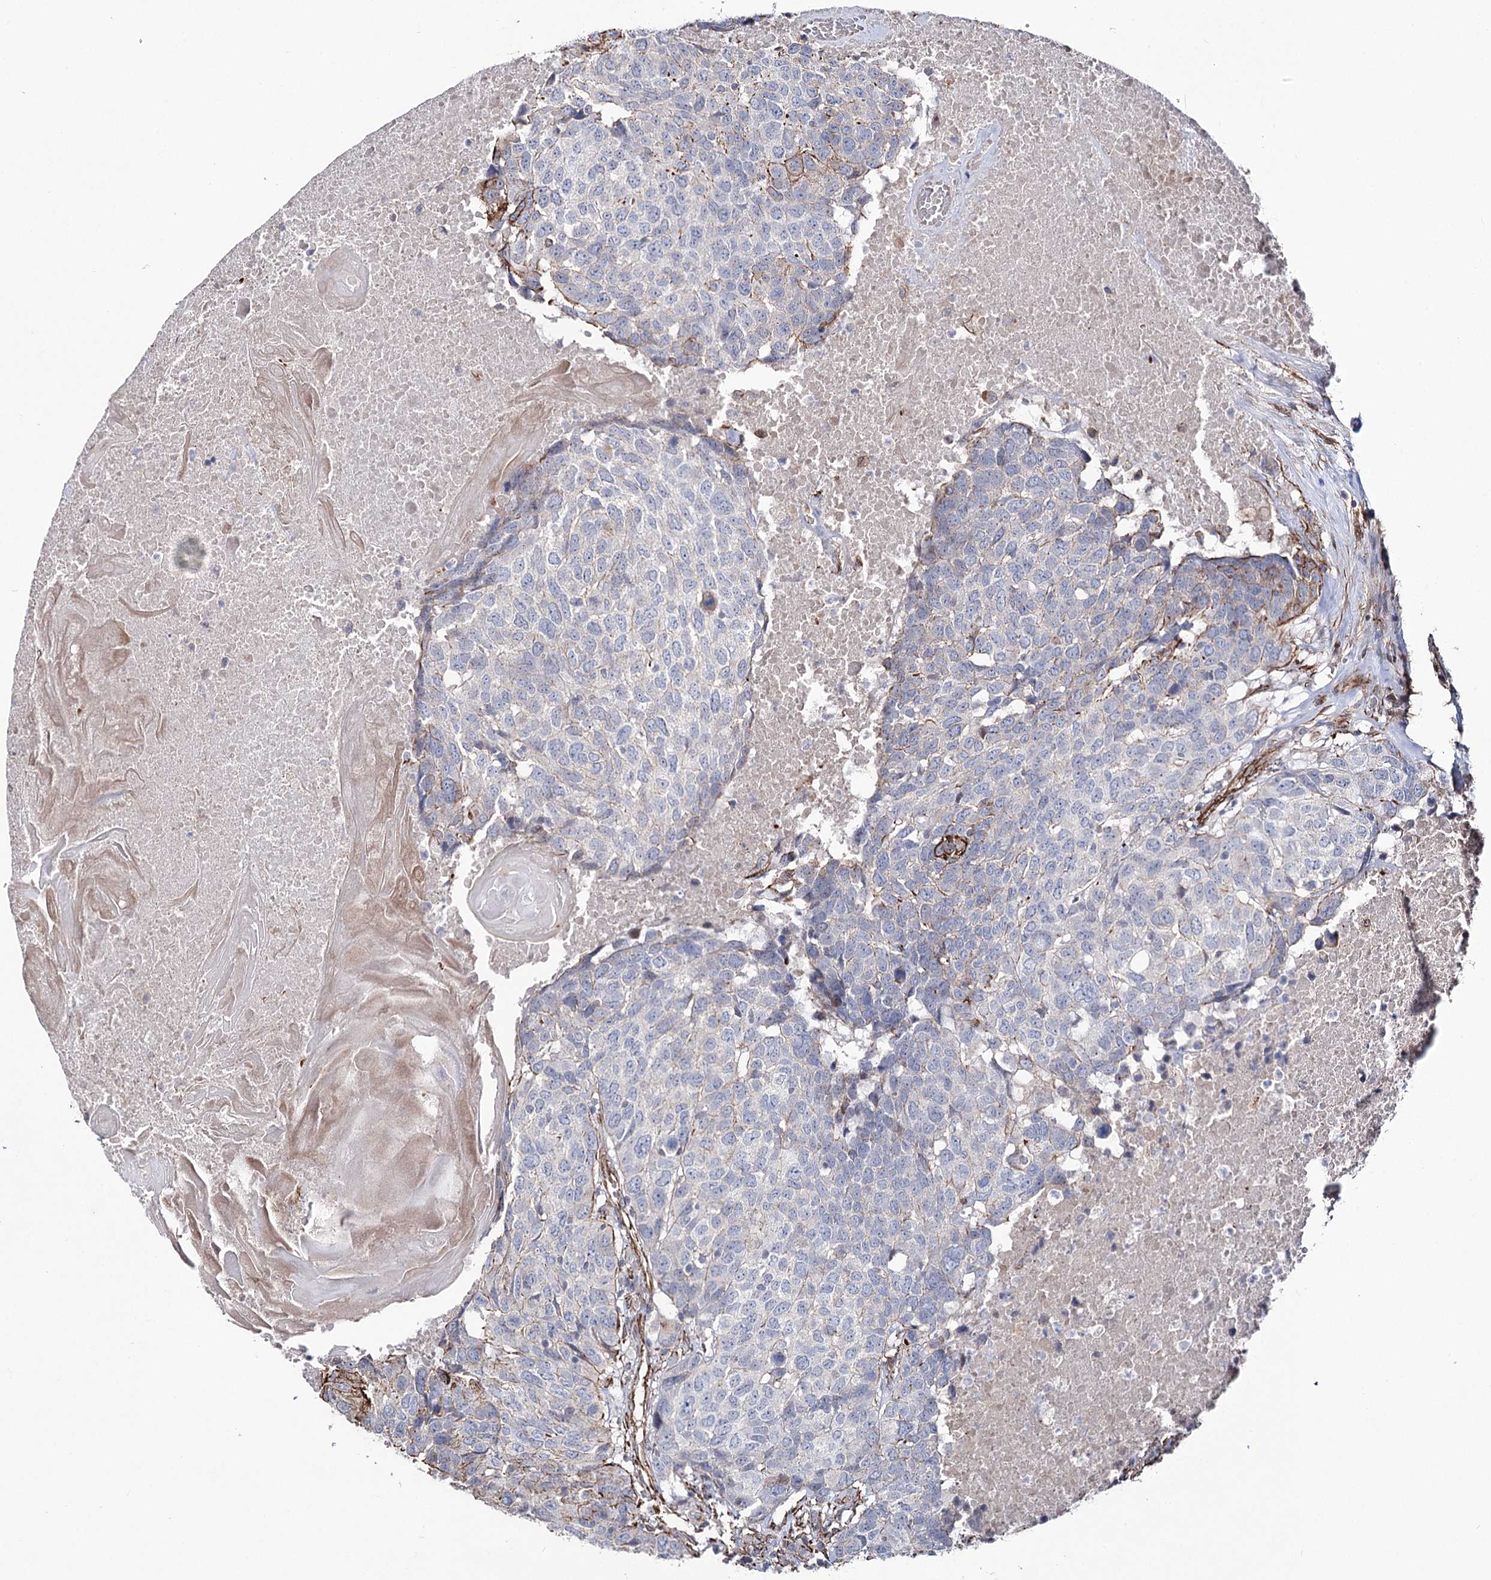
{"staining": {"intensity": "negative", "quantity": "none", "location": "none"}, "tissue": "head and neck cancer", "cell_type": "Tumor cells", "image_type": "cancer", "snomed": [{"axis": "morphology", "description": "Squamous cell carcinoma, NOS"}, {"axis": "topography", "description": "Head-Neck"}], "caption": "A histopathology image of head and neck cancer (squamous cell carcinoma) stained for a protein displays no brown staining in tumor cells.", "gene": "ARHGAP20", "patient": {"sex": "male", "age": 66}}